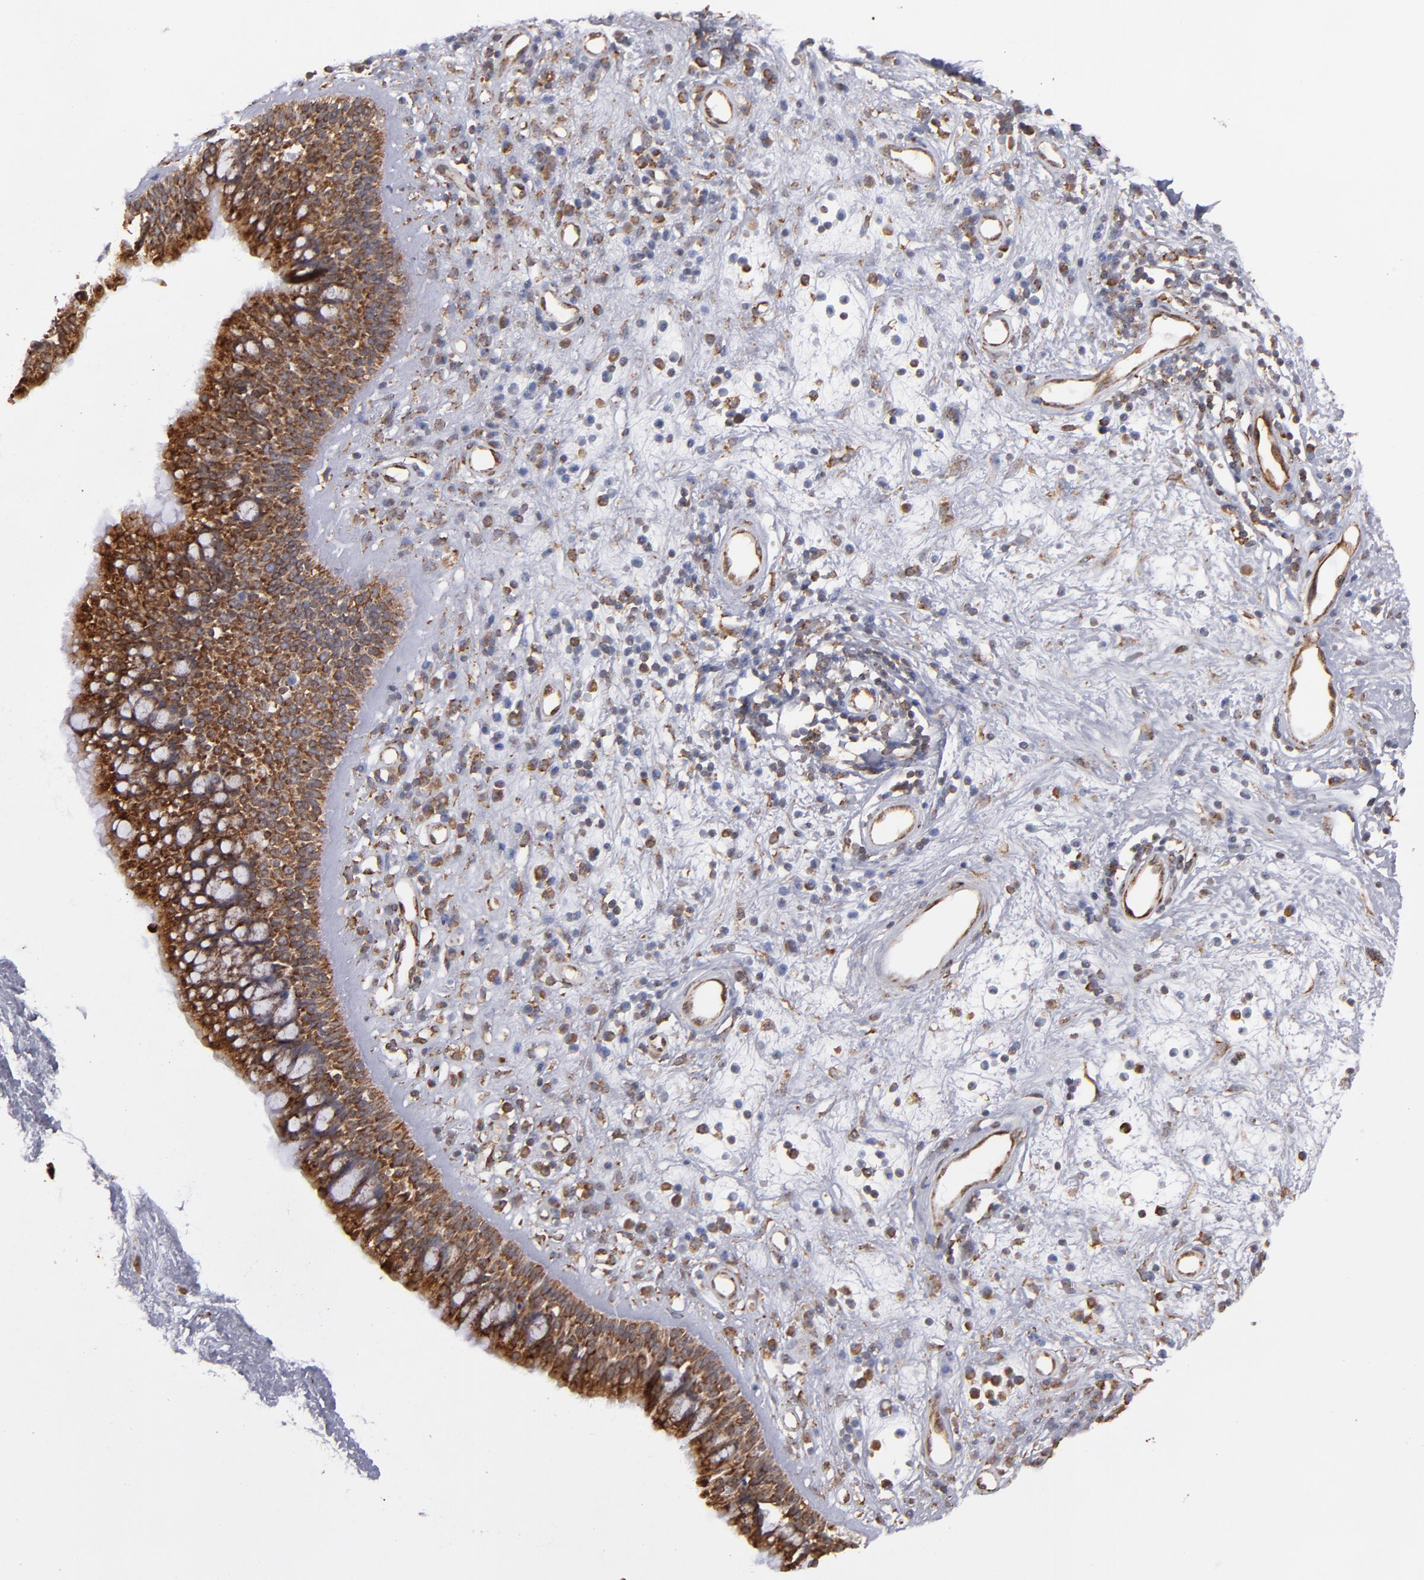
{"staining": {"intensity": "strong", "quantity": ">75%", "location": "cytoplasmic/membranous"}, "tissue": "nasopharynx", "cell_type": "Respiratory epithelial cells", "image_type": "normal", "snomed": [{"axis": "morphology", "description": "Normal tissue, NOS"}, {"axis": "morphology", "description": "Inflammation, NOS"}, {"axis": "topography", "description": "Nasopharynx"}], "caption": "This is an image of immunohistochemistry staining of normal nasopharynx, which shows strong expression in the cytoplasmic/membranous of respiratory epithelial cells.", "gene": "KTN1", "patient": {"sex": "male", "age": 48}}